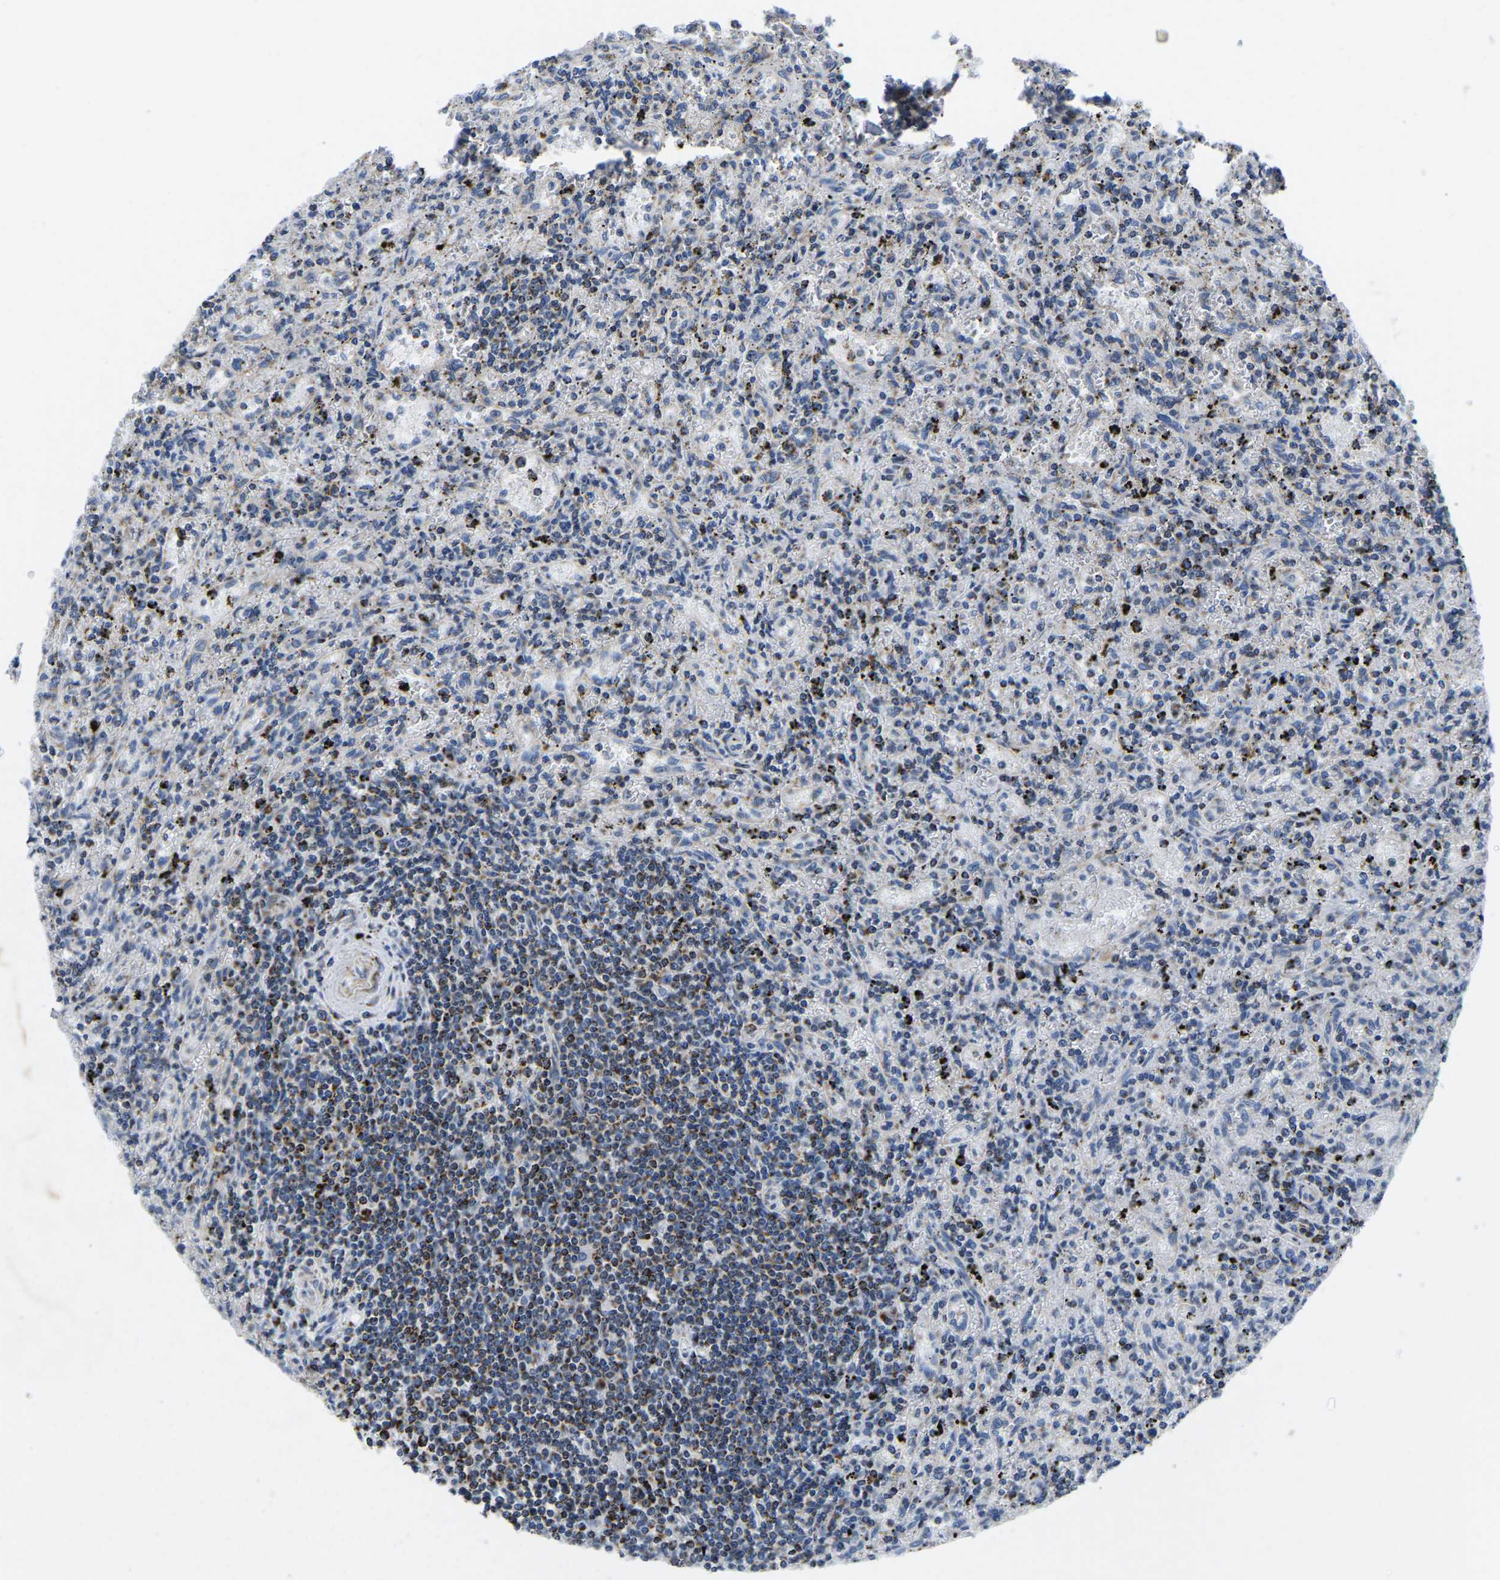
{"staining": {"intensity": "weak", "quantity": "<25%", "location": "cytoplasmic/membranous"}, "tissue": "lymphoma", "cell_type": "Tumor cells", "image_type": "cancer", "snomed": [{"axis": "morphology", "description": "Malignant lymphoma, non-Hodgkin's type, Low grade"}, {"axis": "topography", "description": "Spleen"}], "caption": "Tumor cells show no significant positivity in lymphoma. (DAB IHC with hematoxylin counter stain).", "gene": "SFXN1", "patient": {"sex": "male", "age": 76}}